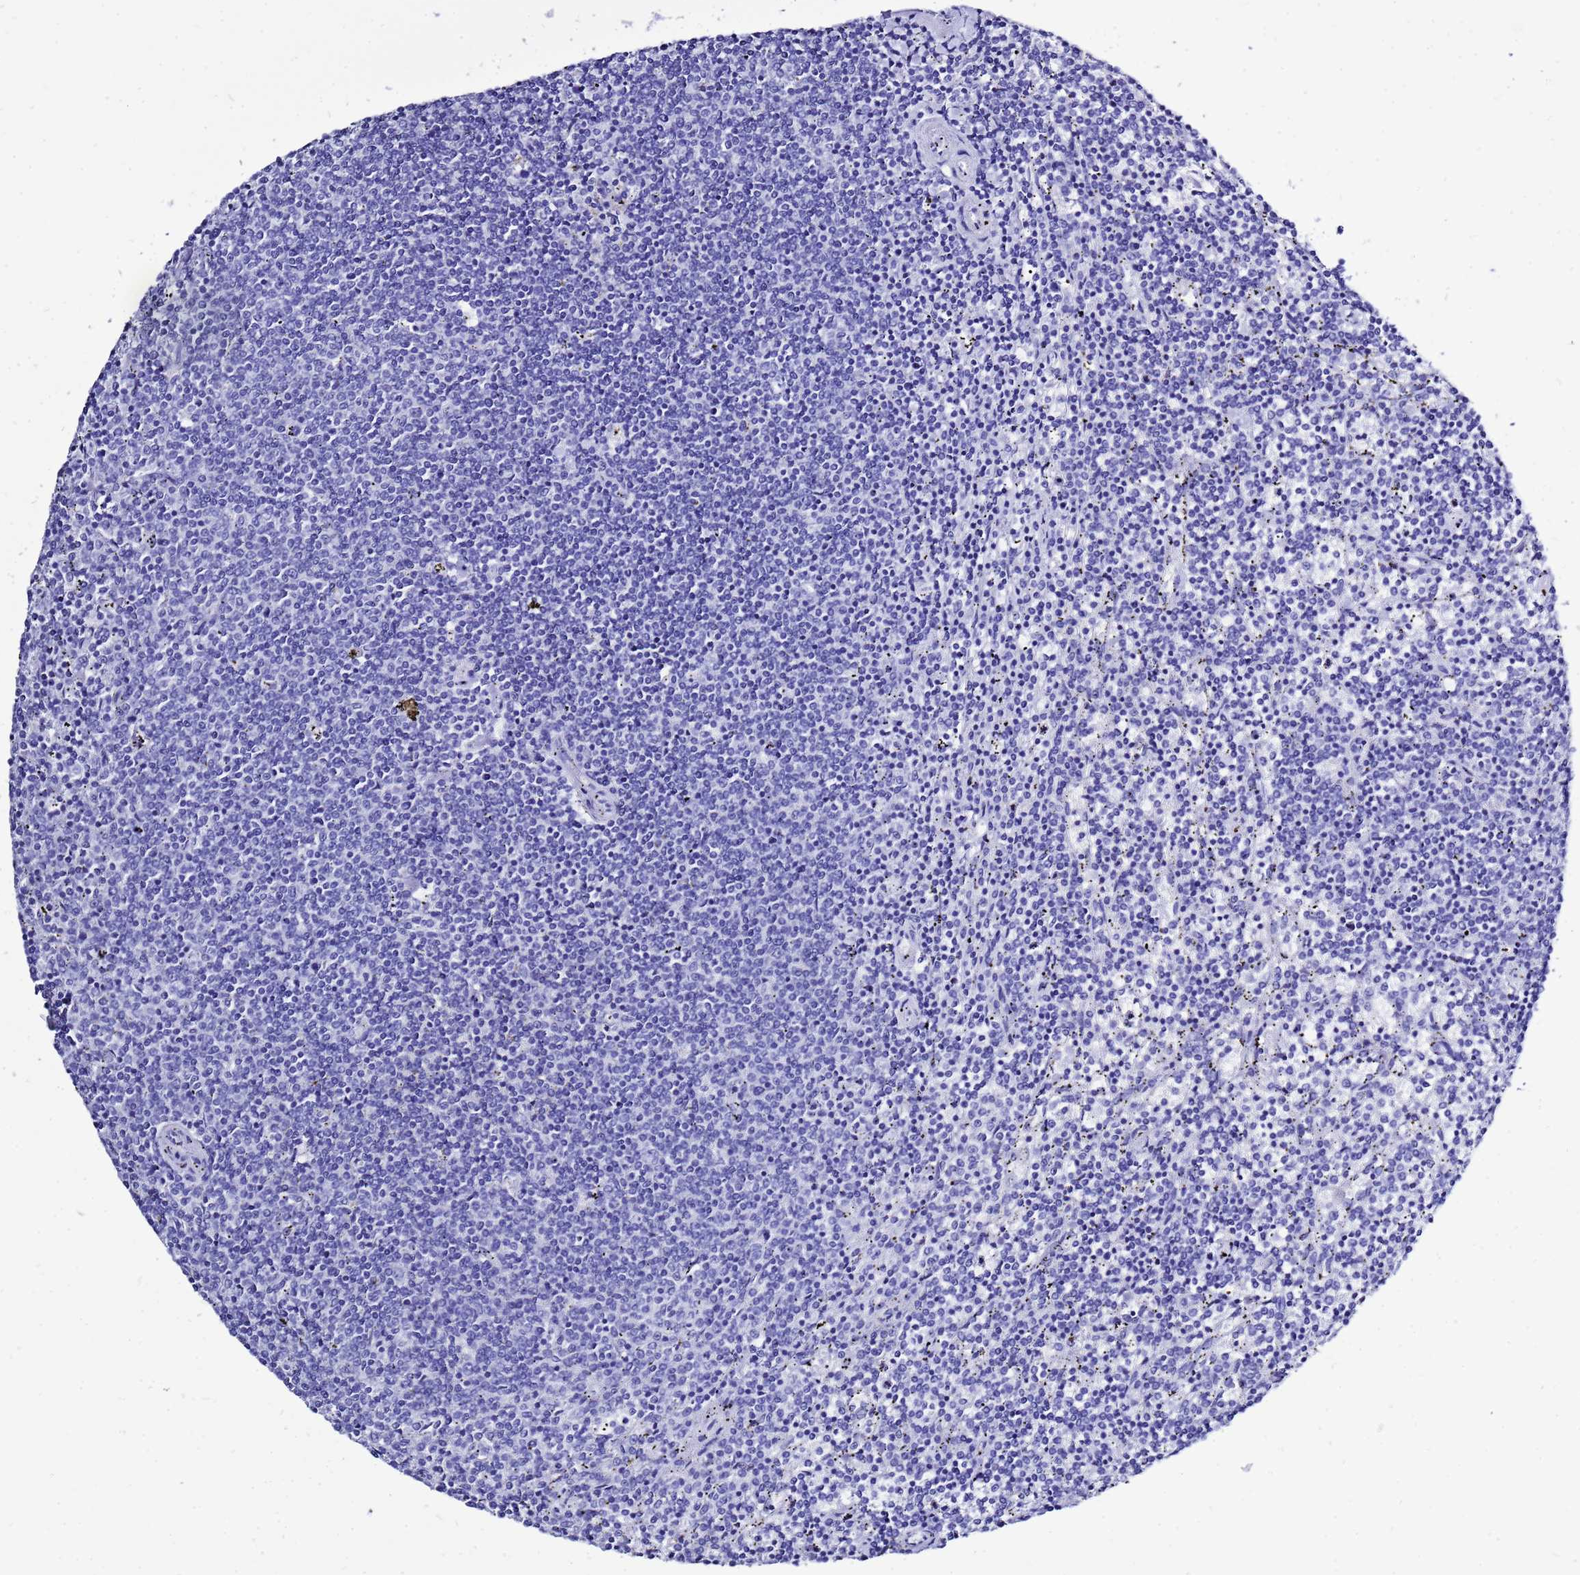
{"staining": {"intensity": "negative", "quantity": "none", "location": "none"}, "tissue": "lymphoma", "cell_type": "Tumor cells", "image_type": "cancer", "snomed": [{"axis": "morphology", "description": "Malignant lymphoma, non-Hodgkin's type, Low grade"}, {"axis": "topography", "description": "Spleen"}], "caption": "Immunohistochemical staining of human lymphoma exhibits no significant staining in tumor cells. (Brightfield microscopy of DAB immunohistochemistry (IHC) at high magnification).", "gene": "LIPF", "patient": {"sex": "female", "age": 50}}